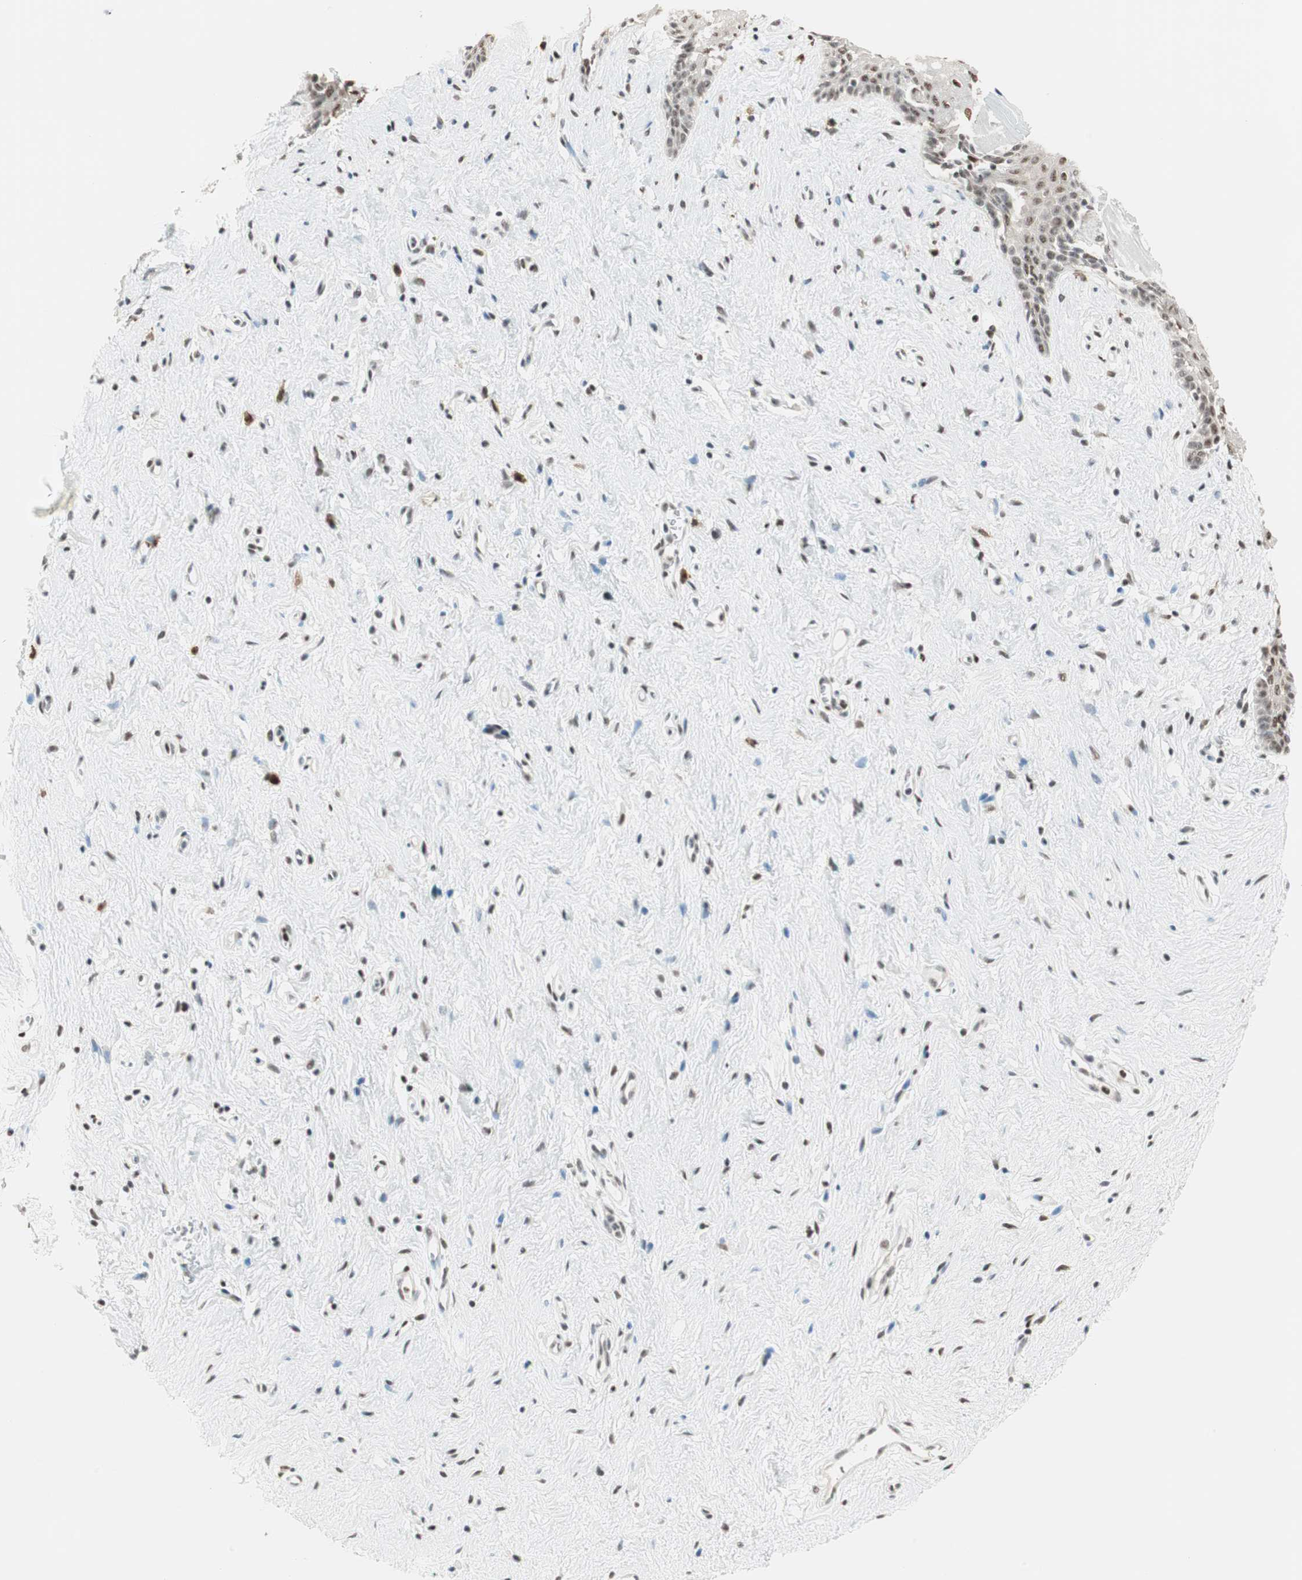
{"staining": {"intensity": "moderate", "quantity": "25%-75%", "location": "nuclear"}, "tissue": "vagina", "cell_type": "Squamous epithelial cells", "image_type": "normal", "snomed": [{"axis": "morphology", "description": "Normal tissue, NOS"}, {"axis": "topography", "description": "Vagina"}], "caption": "Vagina stained with DAB (3,3'-diaminobenzidine) immunohistochemistry exhibits medium levels of moderate nuclear staining in about 25%-75% of squamous epithelial cells.", "gene": "SMARCE1", "patient": {"sex": "female", "age": 44}}